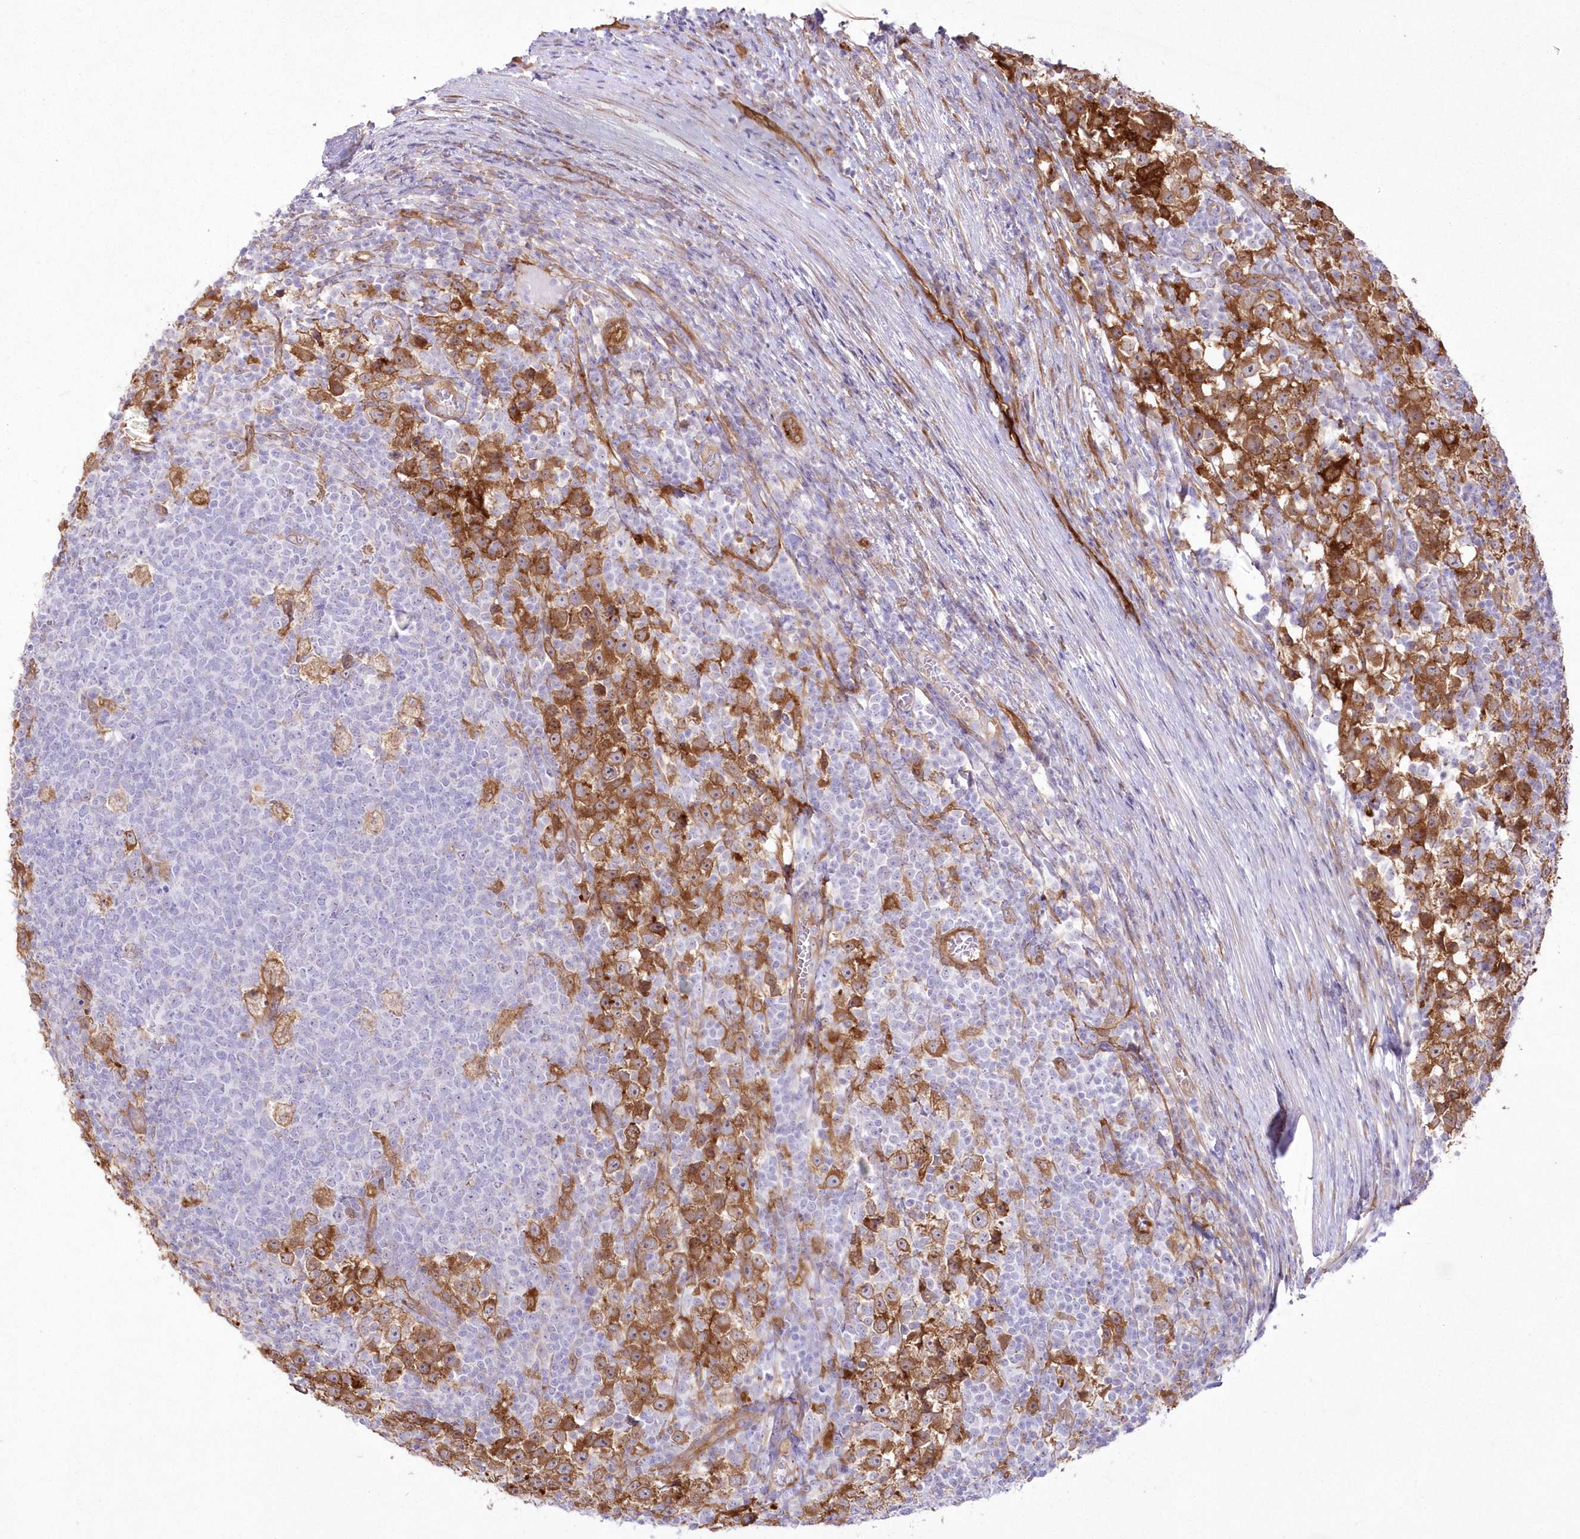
{"staining": {"intensity": "moderate", "quantity": ">75%", "location": "cytoplasmic/membranous"}, "tissue": "testis cancer", "cell_type": "Tumor cells", "image_type": "cancer", "snomed": [{"axis": "morphology", "description": "Seminoma, NOS"}, {"axis": "topography", "description": "Testis"}], "caption": "An image of testis seminoma stained for a protein demonstrates moderate cytoplasmic/membranous brown staining in tumor cells.", "gene": "SH3PXD2B", "patient": {"sex": "male", "age": 65}}